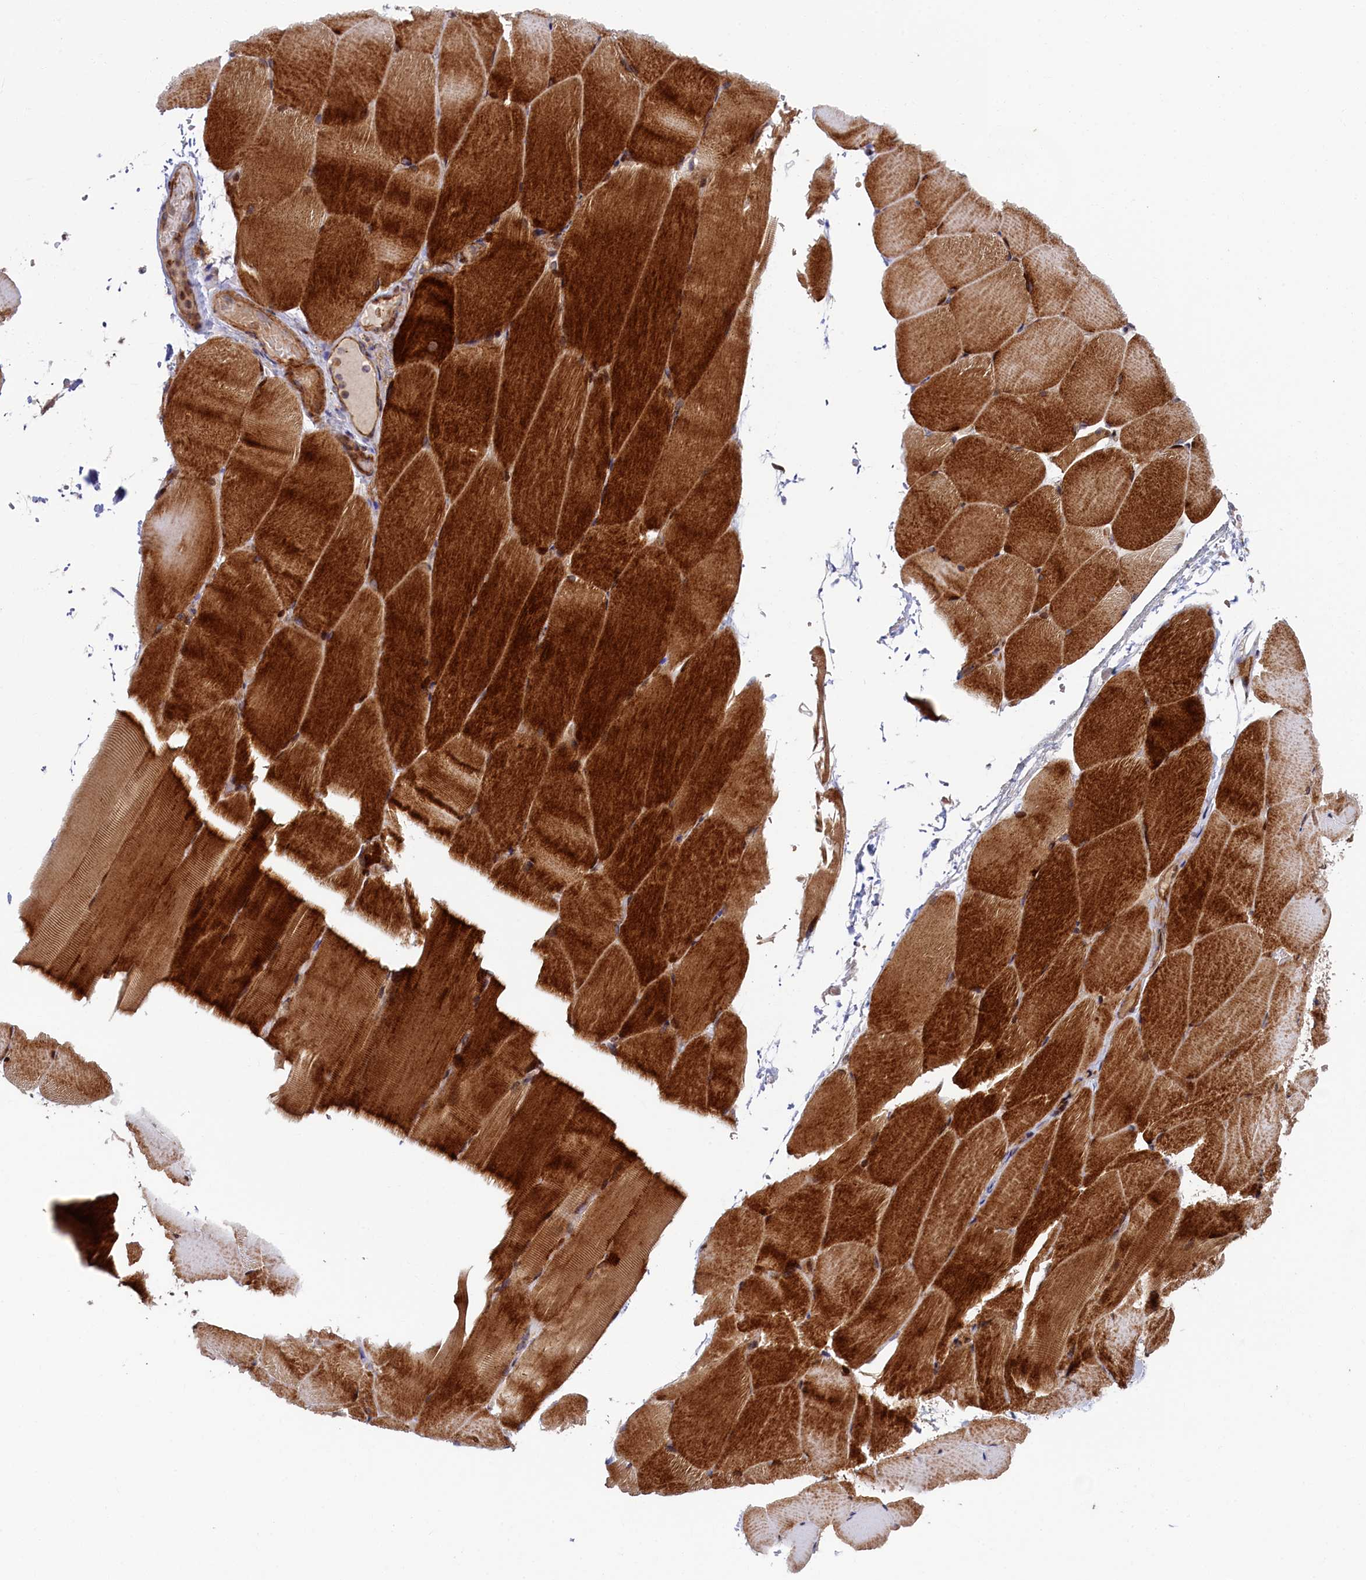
{"staining": {"intensity": "strong", "quantity": ">75%", "location": "cytoplasmic/membranous"}, "tissue": "skeletal muscle", "cell_type": "Myocytes", "image_type": "normal", "snomed": [{"axis": "morphology", "description": "Normal tissue, NOS"}, {"axis": "topography", "description": "Skeletal muscle"}, {"axis": "topography", "description": "Parathyroid gland"}], "caption": "Immunohistochemical staining of benign human skeletal muscle shows strong cytoplasmic/membranous protein positivity in about >75% of myocytes. Immunohistochemistry stains the protein of interest in brown and the nuclei are stained blue.", "gene": "PIK3C3", "patient": {"sex": "female", "age": 37}}